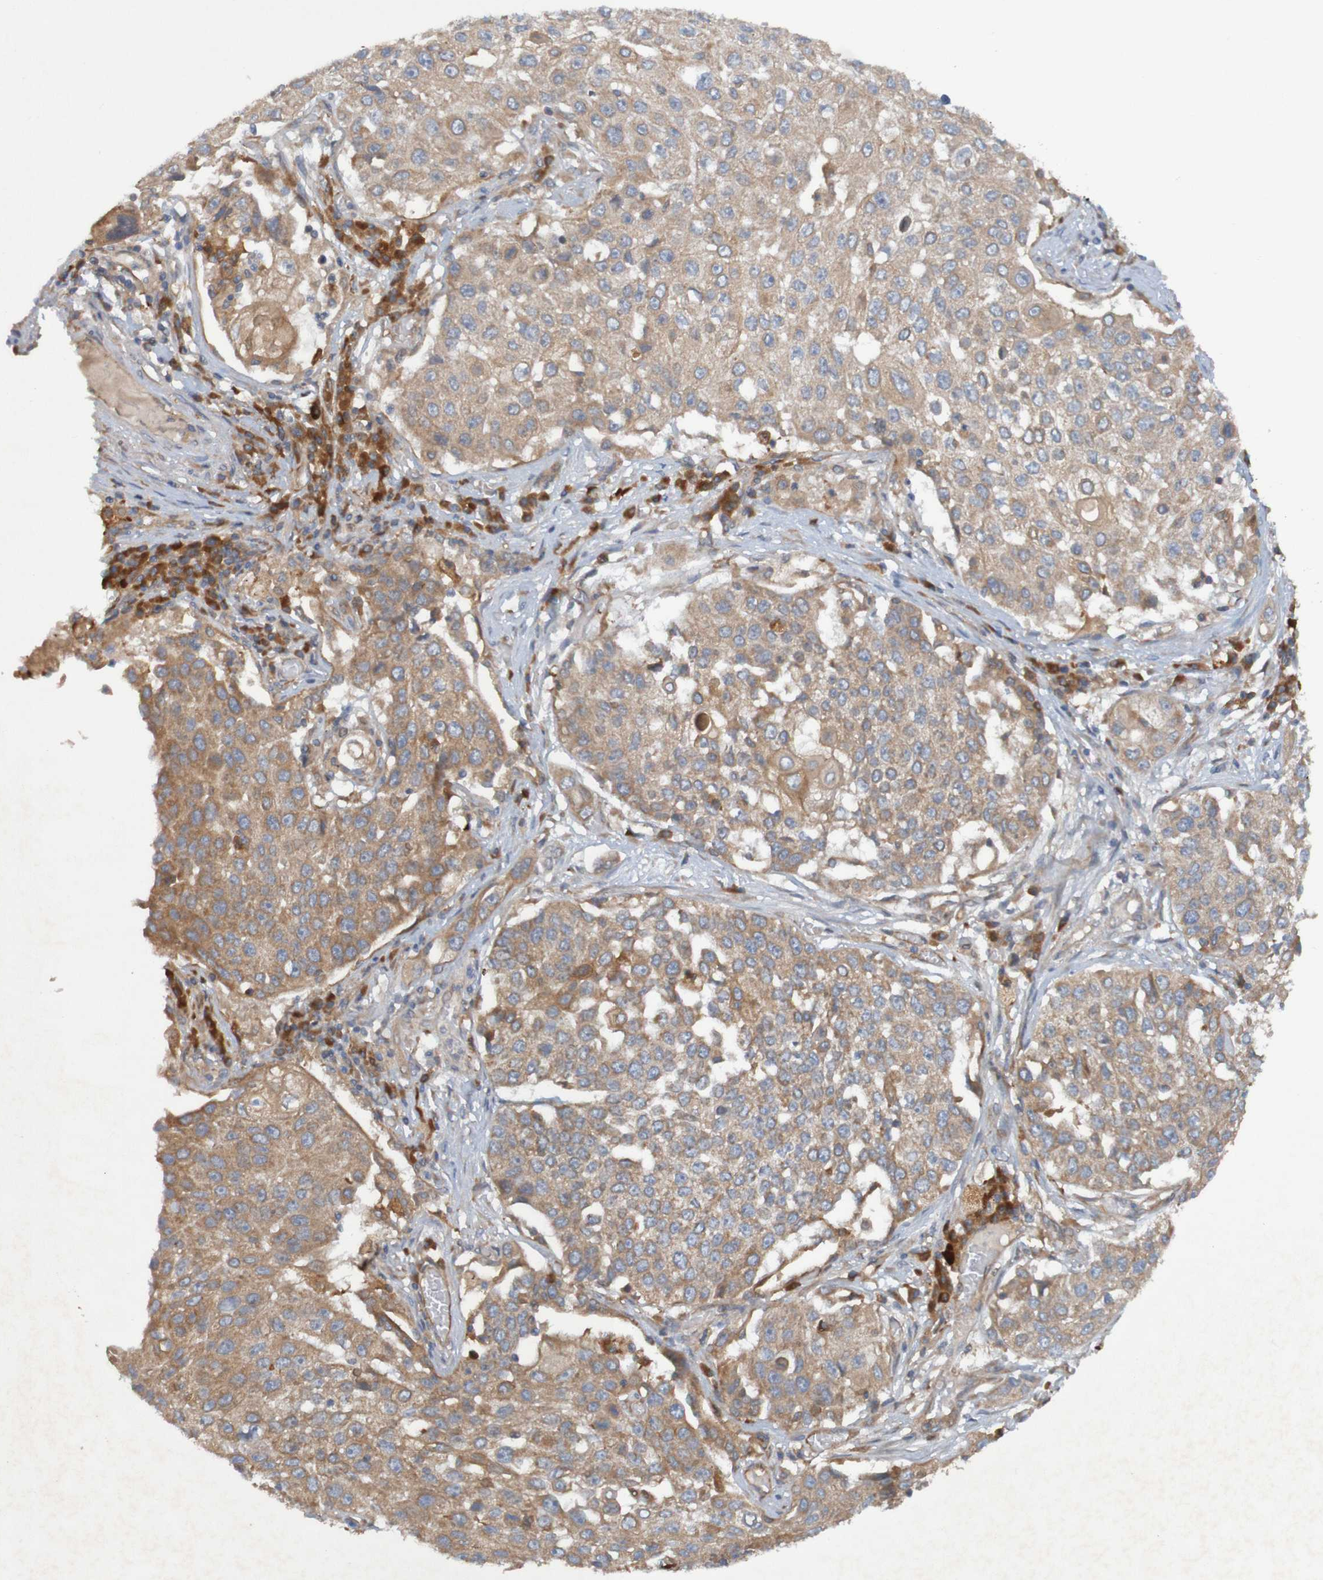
{"staining": {"intensity": "moderate", "quantity": ">75%", "location": "cytoplasmic/membranous"}, "tissue": "lung cancer", "cell_type": "Tumor cells", "image_type": "cancer", "snomed": [{"axis": "morphology", "description": "Squamous cell carcinoma, NOS"}, {"axis": "topography", "description": "Lung"}], "caption": "Immunohistochemistry (DAB) staining of lung cancer (squamous cell carcinoma) reveals moderate cytoplasmic/membranous protein positivity in approximately >75% of tumor cells.", "gene": "DNAJC4", "patient": {"sex": "male", "age": 71}}